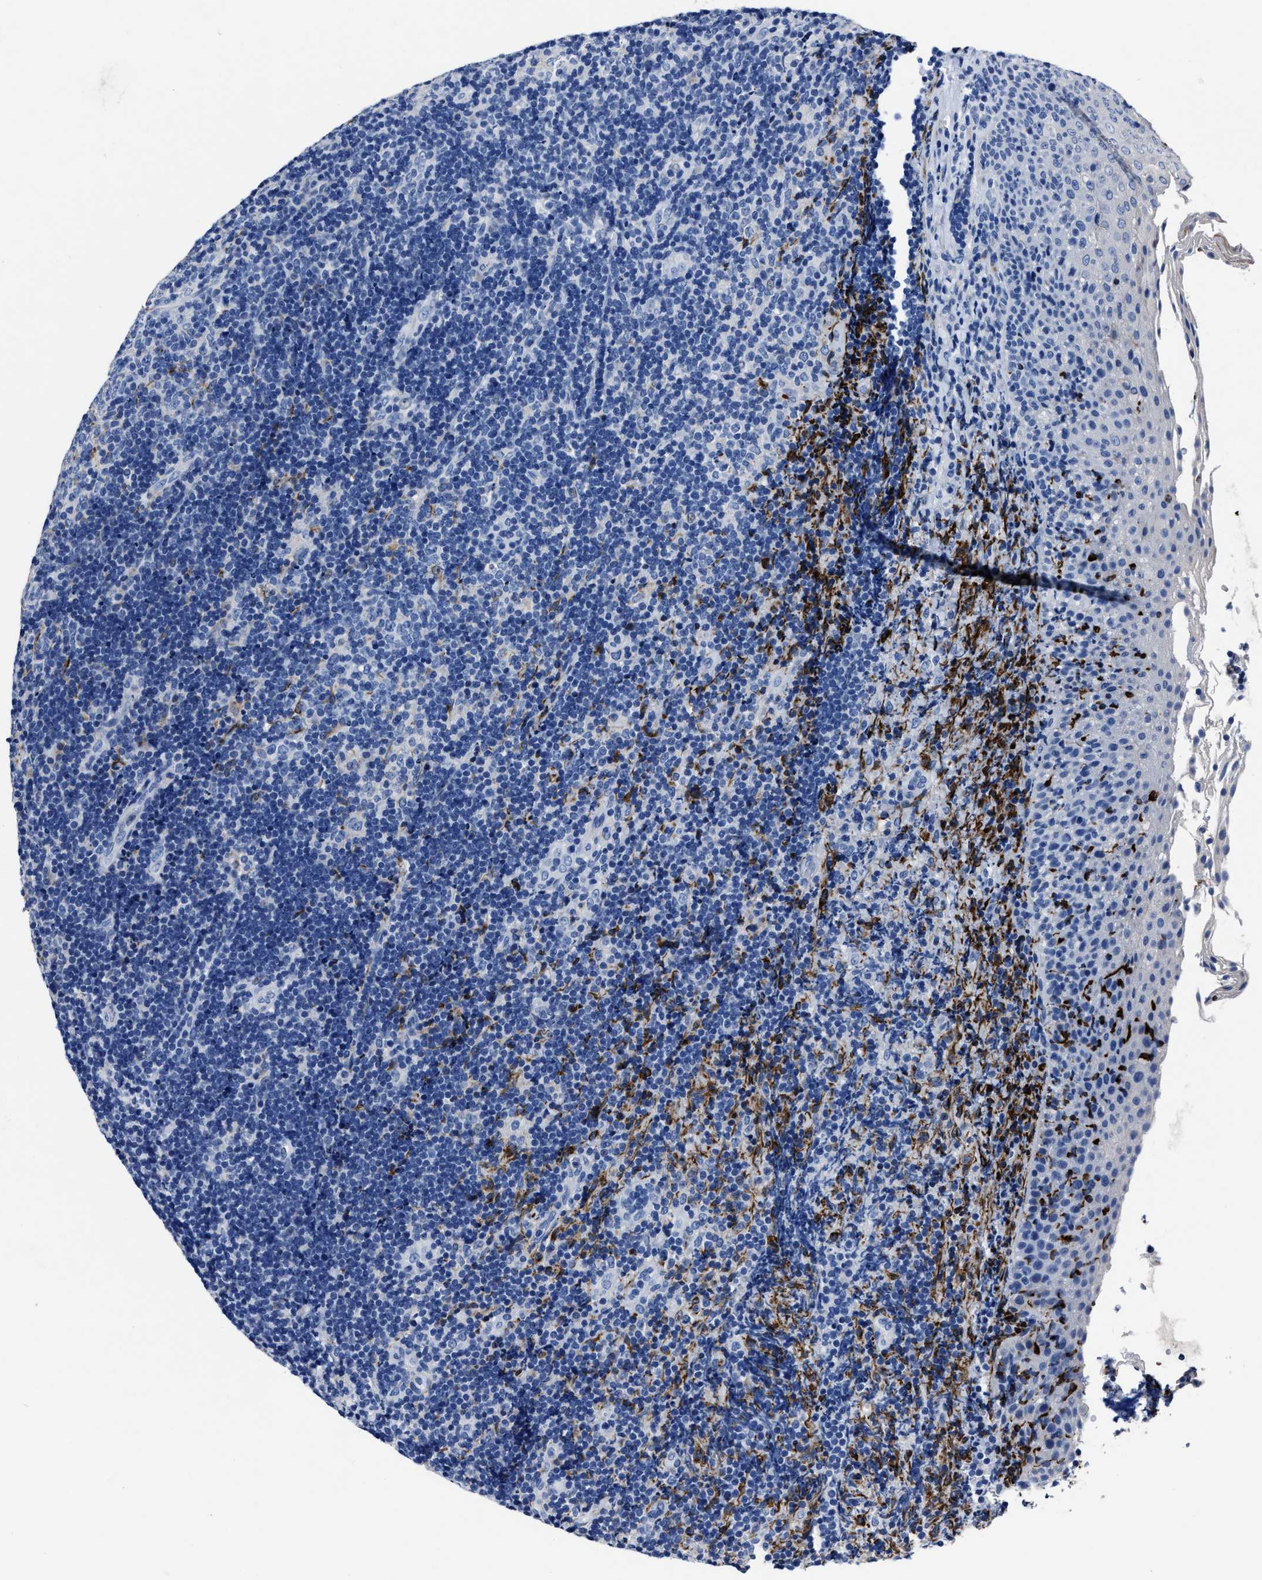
{"staining": {"intensity": "negative", "quantity": "none", "location": "none"}, "tissue": "lymphoma", "cell_type": "Tumor cells", "image_type": "cancer", "snomed": [{"axis": "morphology", "description": "Malignant lymphoma, non-Hodgkin's type, High grade"}, {"axis": "topography", "description": "Tonsil"}], "caption": "DAB immunohistochemical staining of human malignant lymphoma, non-Hodgkin's type (high-grade) shows no significant expression in tumor cells. (DAB IHC with hematoxylin counter stain).", "gene": "OR10G3", "patient": {"sex": "female", "age": 36}}